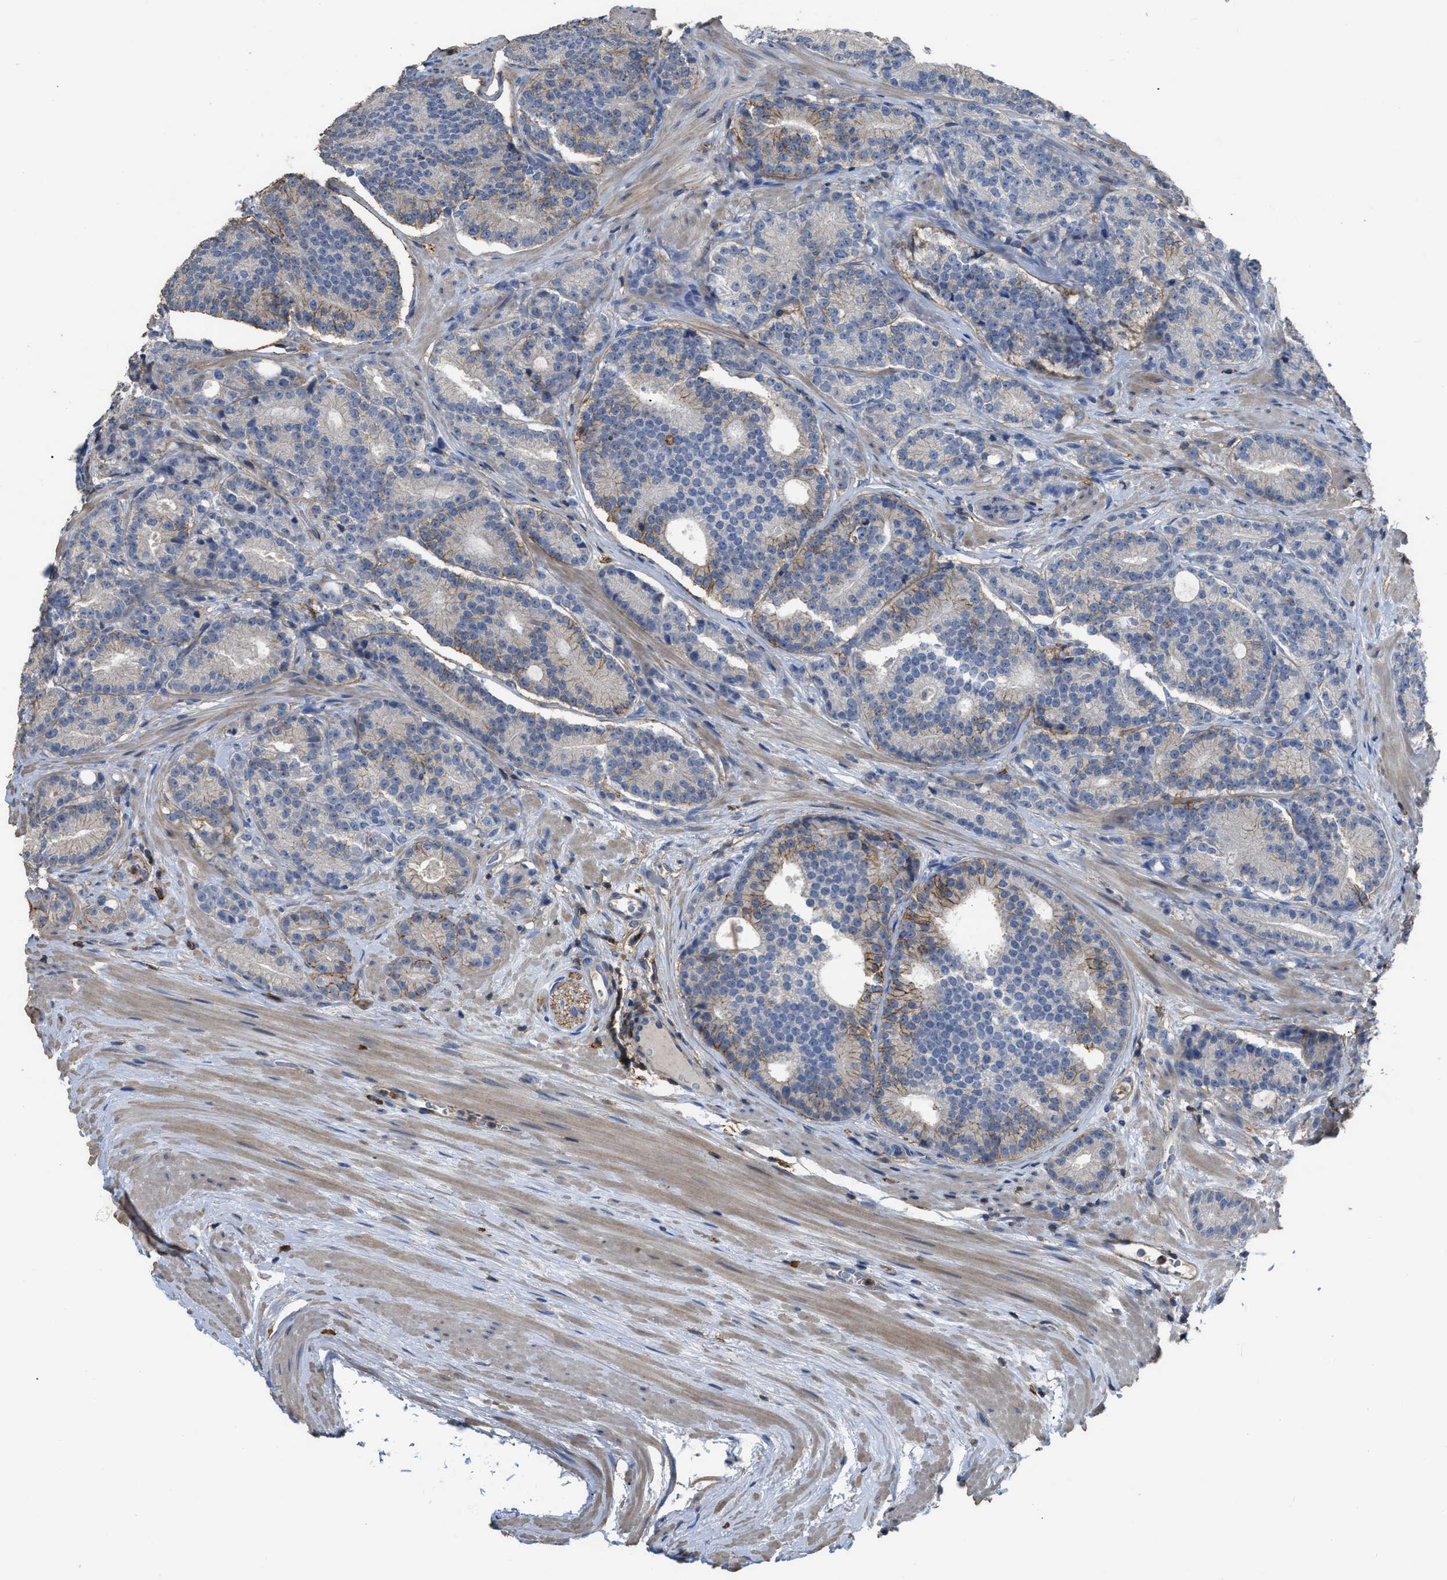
{"staining": {"intensity": "moderate", "quantity": "<25%", "location": "cytoplasmic/membranous"}, "tissue": "prostate cancer", "cell_type": "Tumor cells", "image_type": "cancer", "snomed": [{"axis": "morphology", "description": "Adenocarcinoma, High grade"}, {"axis": "topography", "description": "Prostate"}], "caption": "High-magnification brightfield microscopy of prostate cancer stained with DAB (3,3'-diaminobenzidine) (brown) and counterstained with hematoxylin (blue). tumor cells exhibit moderate cytoplasmic/membranous positivity is identified in about<25% of cells.", "gene": "OR51E1", "patient": {"sex": "male", "age": 61}}